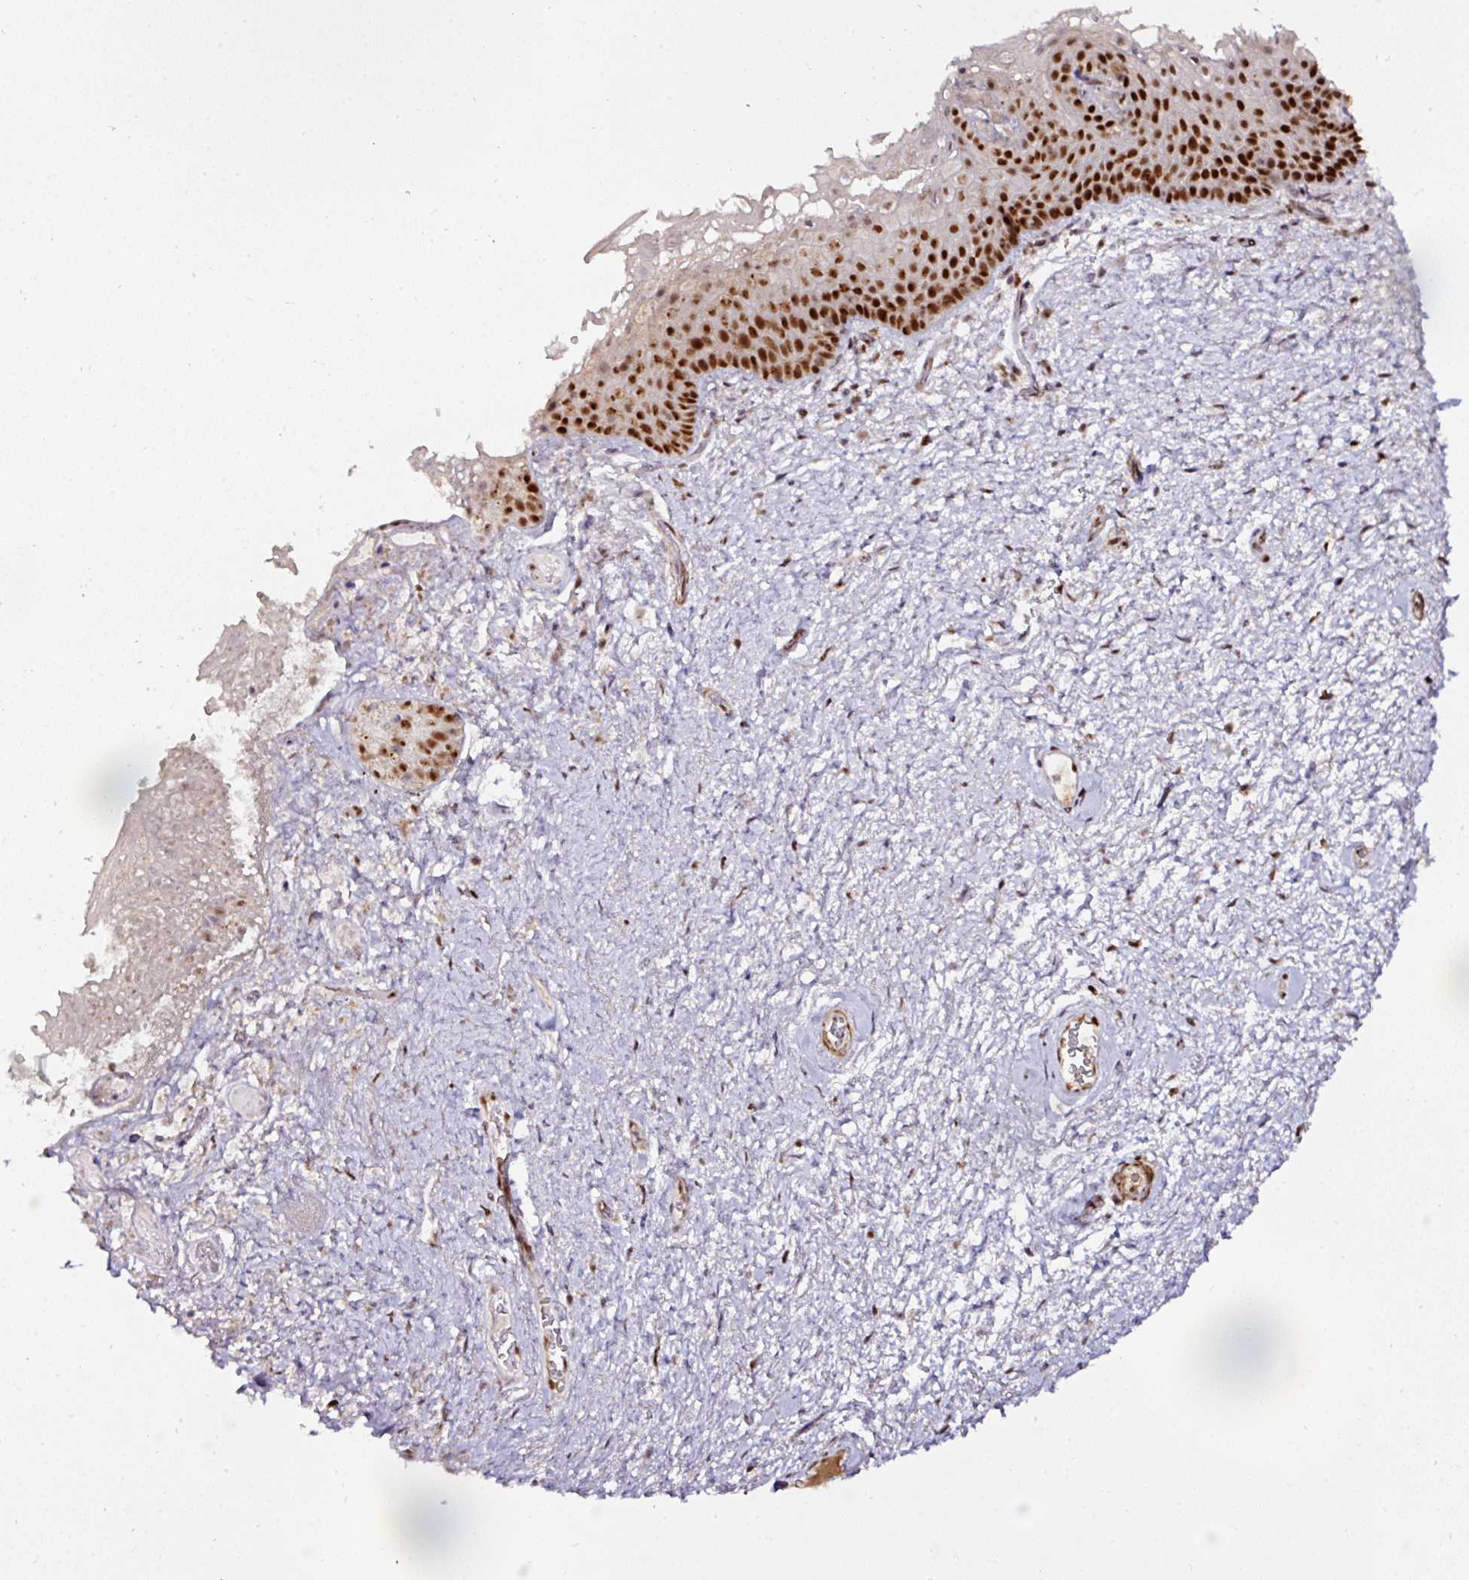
{"staining": {"intensity": "strong", "quantity": "25%-75%", "location": "nuclear"}, "tissue": "vagina", "cell_type": "Squamous epithelial cells", "image_type": "normal", "snomed": [{"axis": "morphology", "description": "Normal tissue, NOS"}, {"axis": "topography", "description": "Vulva"}, {"axis": "topography", "description": "Vagina"}, {"axis": "topography", "description": "Peripheral nerve tissue"}], "caption": "IHC of benign human vagina reveals high levels of strong nuclear staining in approximately 25%-75% of squamous epithelial cells. (DAB (3,3'-diaminobenzidine) IHC, brown staining for protein, blue staining for nuclei).", "gene": "KLF16", "patient": {"sex": "female", "age": 66}}